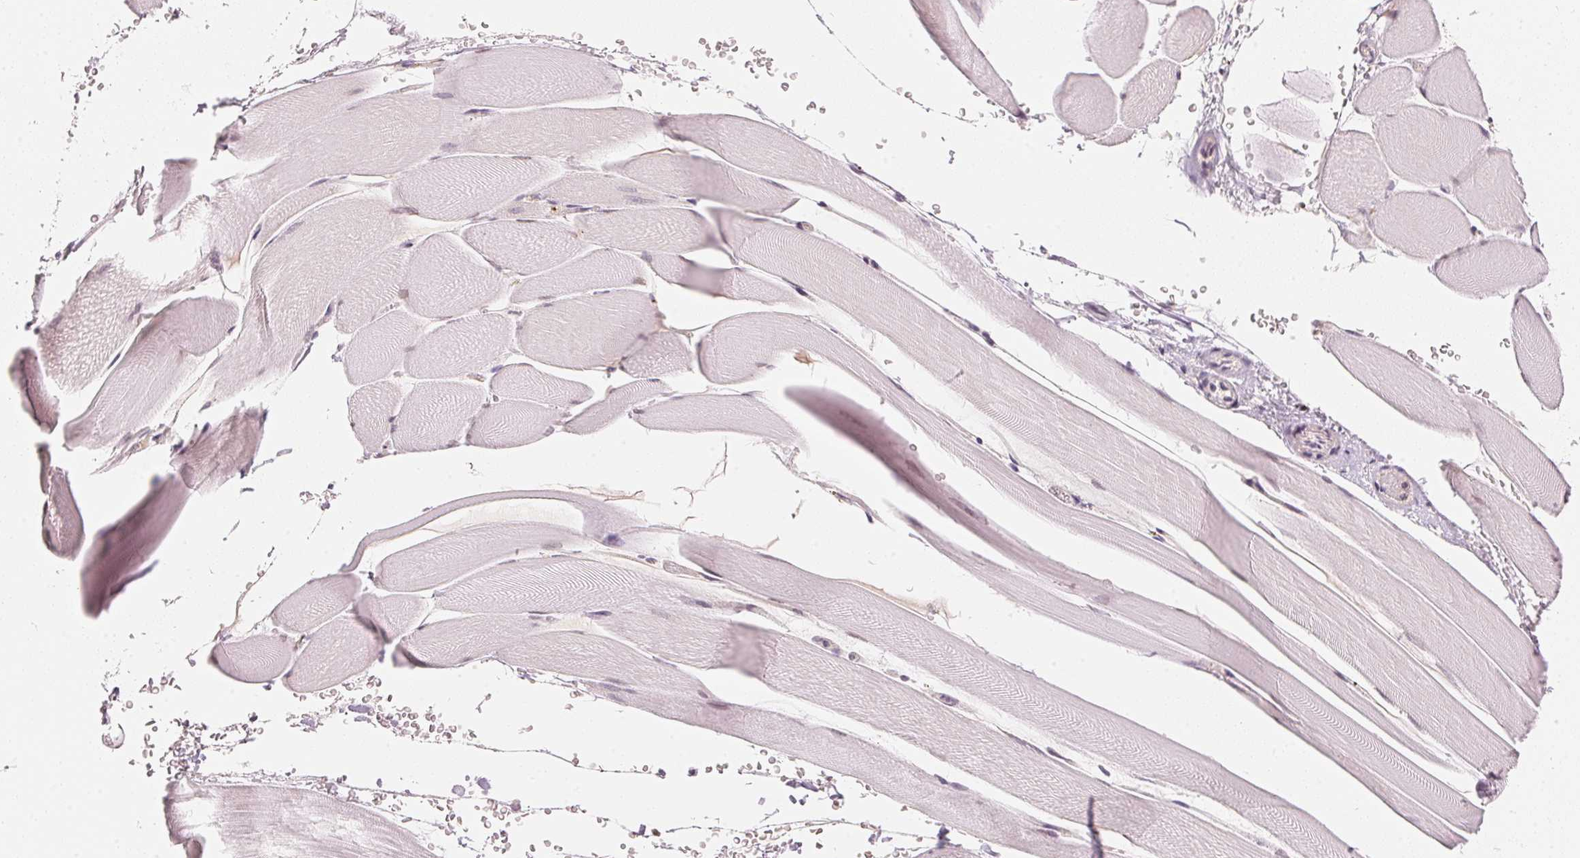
{"staining": {"intensity": "negative", "quantity": "none", "location": "none"}, "tissue": "skeletal muscle", "cell_type": "Myocytes", "image_type": "normal", "snomed": [{"axis": "morphology", "description": "Normal tissue, NOS"}, {"axis": "topography", "description": "Skeletal muscle"}], "caption": "Immunohistochemistry of unremarkable skeletal muscle shows no expression in myocytes.", "gene": "PRKN", "patient": {"sex": "female", "age": 37}}